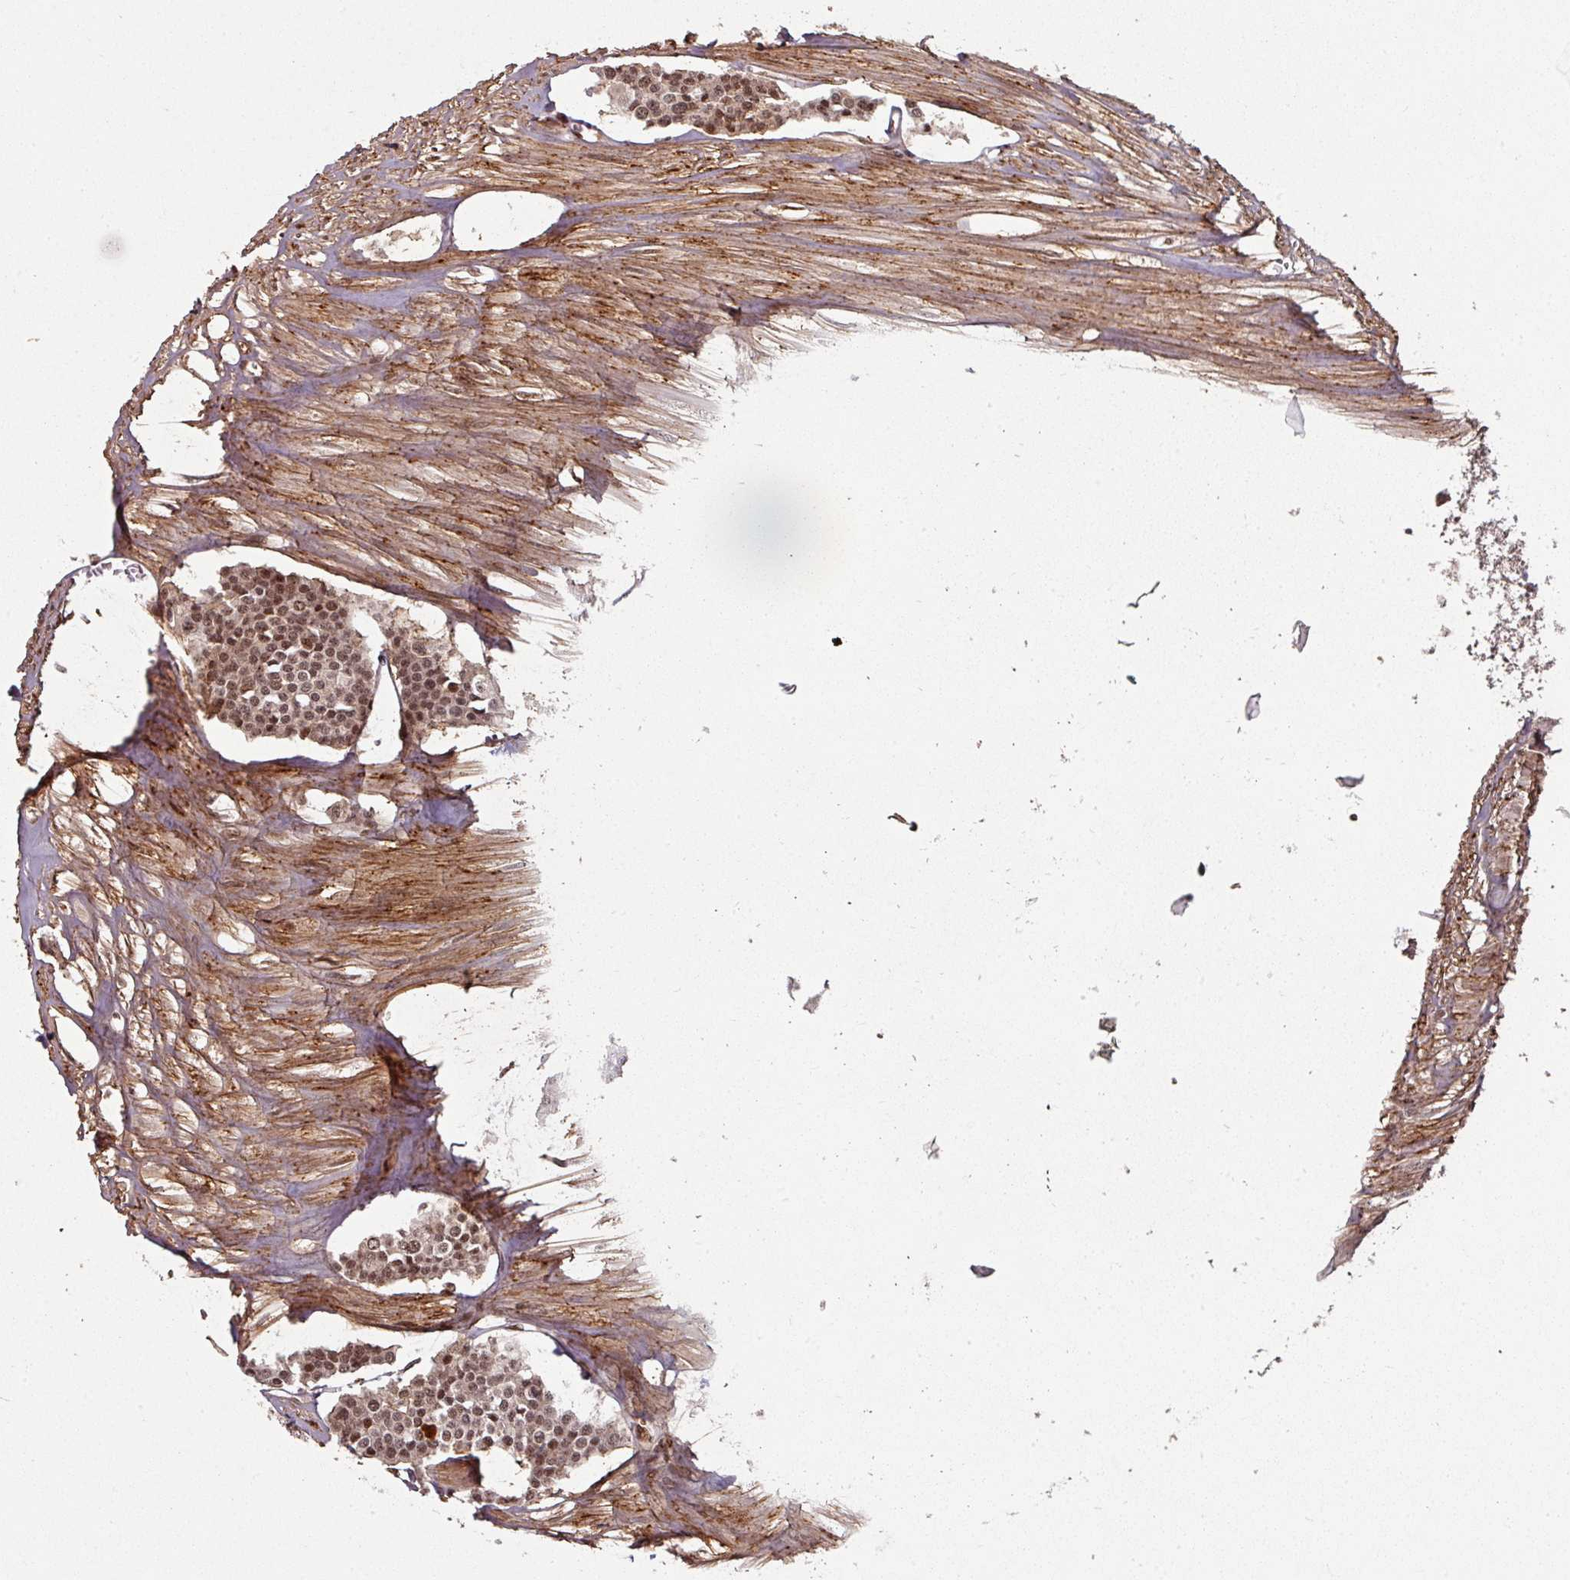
{"staining": {"intensity": "moderate", "quantity": ">75%", "location": "nuclear"}, "tissue": "carcinoid", "cell_type": "Tumor cells", "image_type": "cancer", "snomed": [{"axis": "morphology", "description": "Carcinoid, malignant, NOS"}, {"axis": "topography", "description": "Small intestine"}], "caption": "This photomicrograph displays carcinoid stained with immunohistochemistry (IHC) to label a protein in brown. The nuclear of tumor cells show moderate positivity for the protein. Nuclei are counter-stained blue.", "gene": "SIK3", "patient": {"sex": "male", "age": 60}}